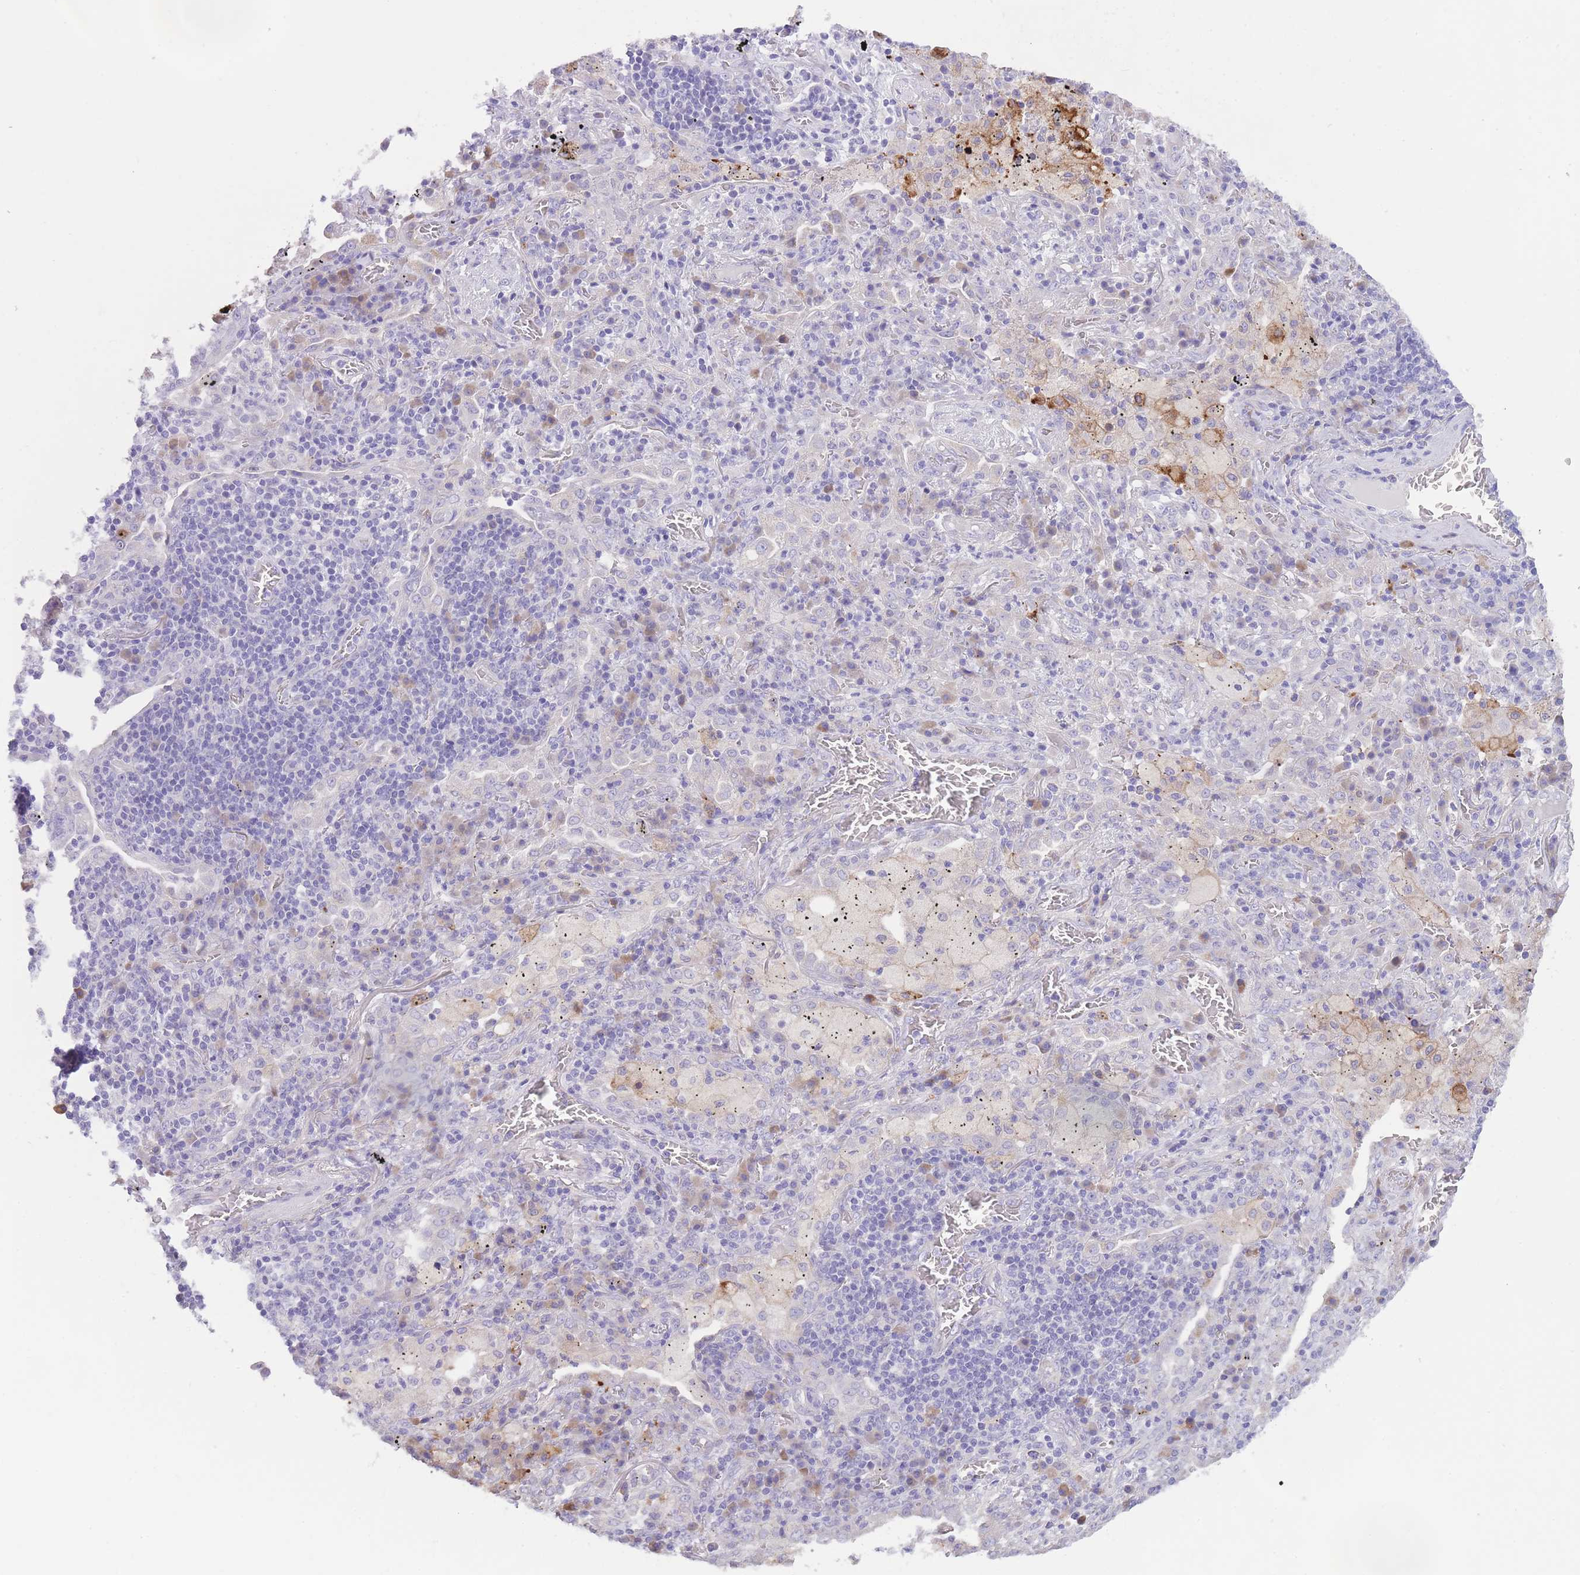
{"staining": {"intensity": "negative", "quantity": "none", "location": "none"}, "tissue": "lung cancer", "cell_type": "Tumor cells", "image_type": "cancer", "snomed": [{"axis": "morphology", "description": "Squamous cell carcinoma, NOS"}, {"axis": "topography", "description": "Lung"}], "caption": "Photomicrograph shows no protein positivity in tumor cells of lung cancer tissue. (DAB immunohistochemistry visualized using brightfield microscopy, high magnification).", "gene": "QTRT1", "patient": {"sex": "female", "age": 63}}